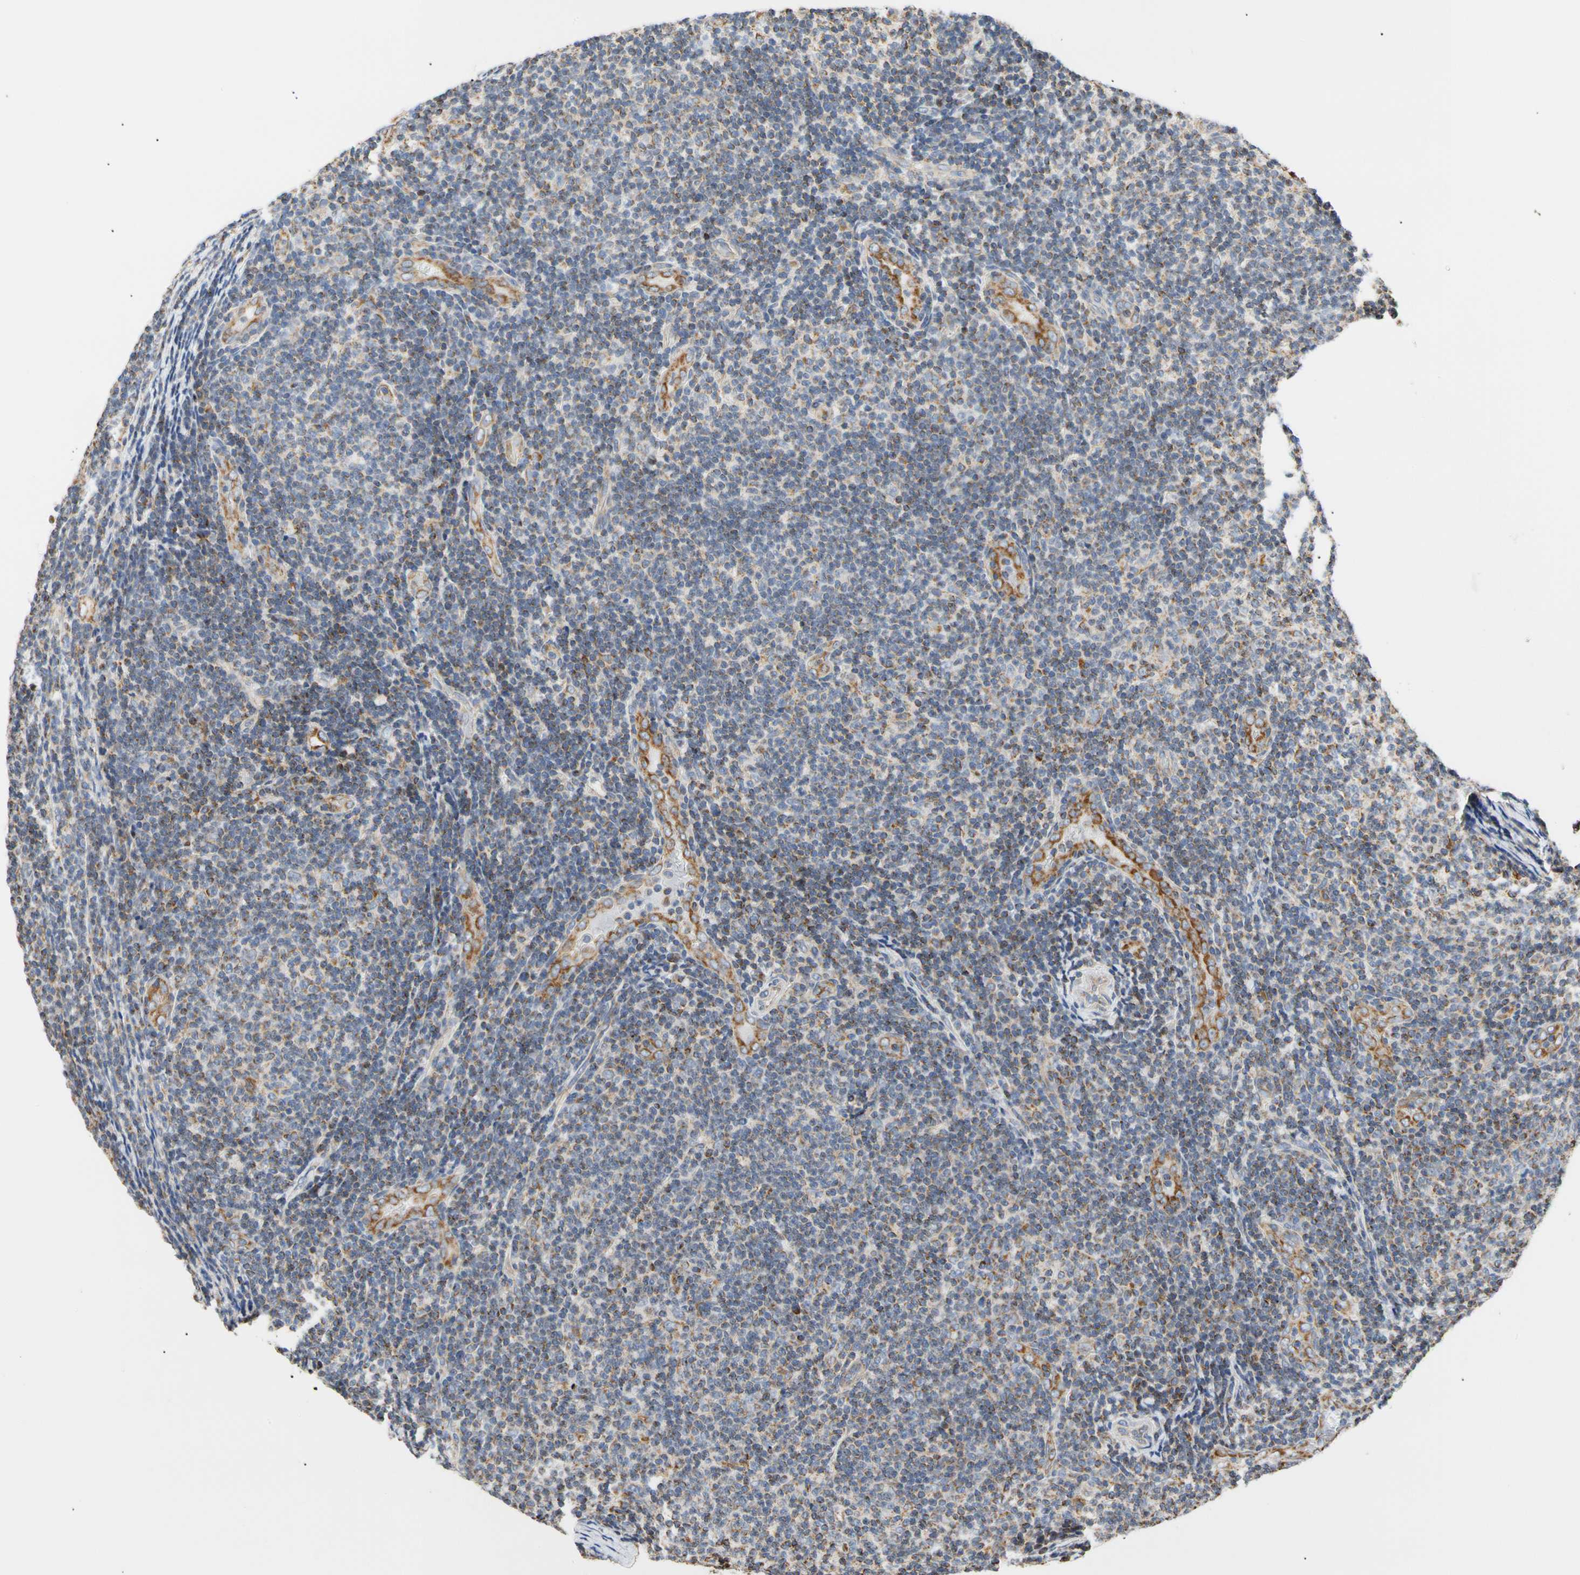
{"staining": {"intensity": "moderate", "quantity": "<25%", "location": "cytoplasmic/membranous"}, "tissue": "lymphoma", "cell_type": "Tumor cells", "image_type": "cancer", "snomed": [{"axis": "morphology", "description": "Malignant lymphoma, non-Hodgkin's type, Low grade"}, {"axis": "topography", "description": "Lymph node"}], "caption": "This photomicrograph shows immunohistochemistry (IHC) staining of human lymphoma, with low moderate cytoplasmic/membranous expression in approximately <25% of tumor cells.", "gene": "PLGRKT", "patient": {"sex": "male", "age": 83}}